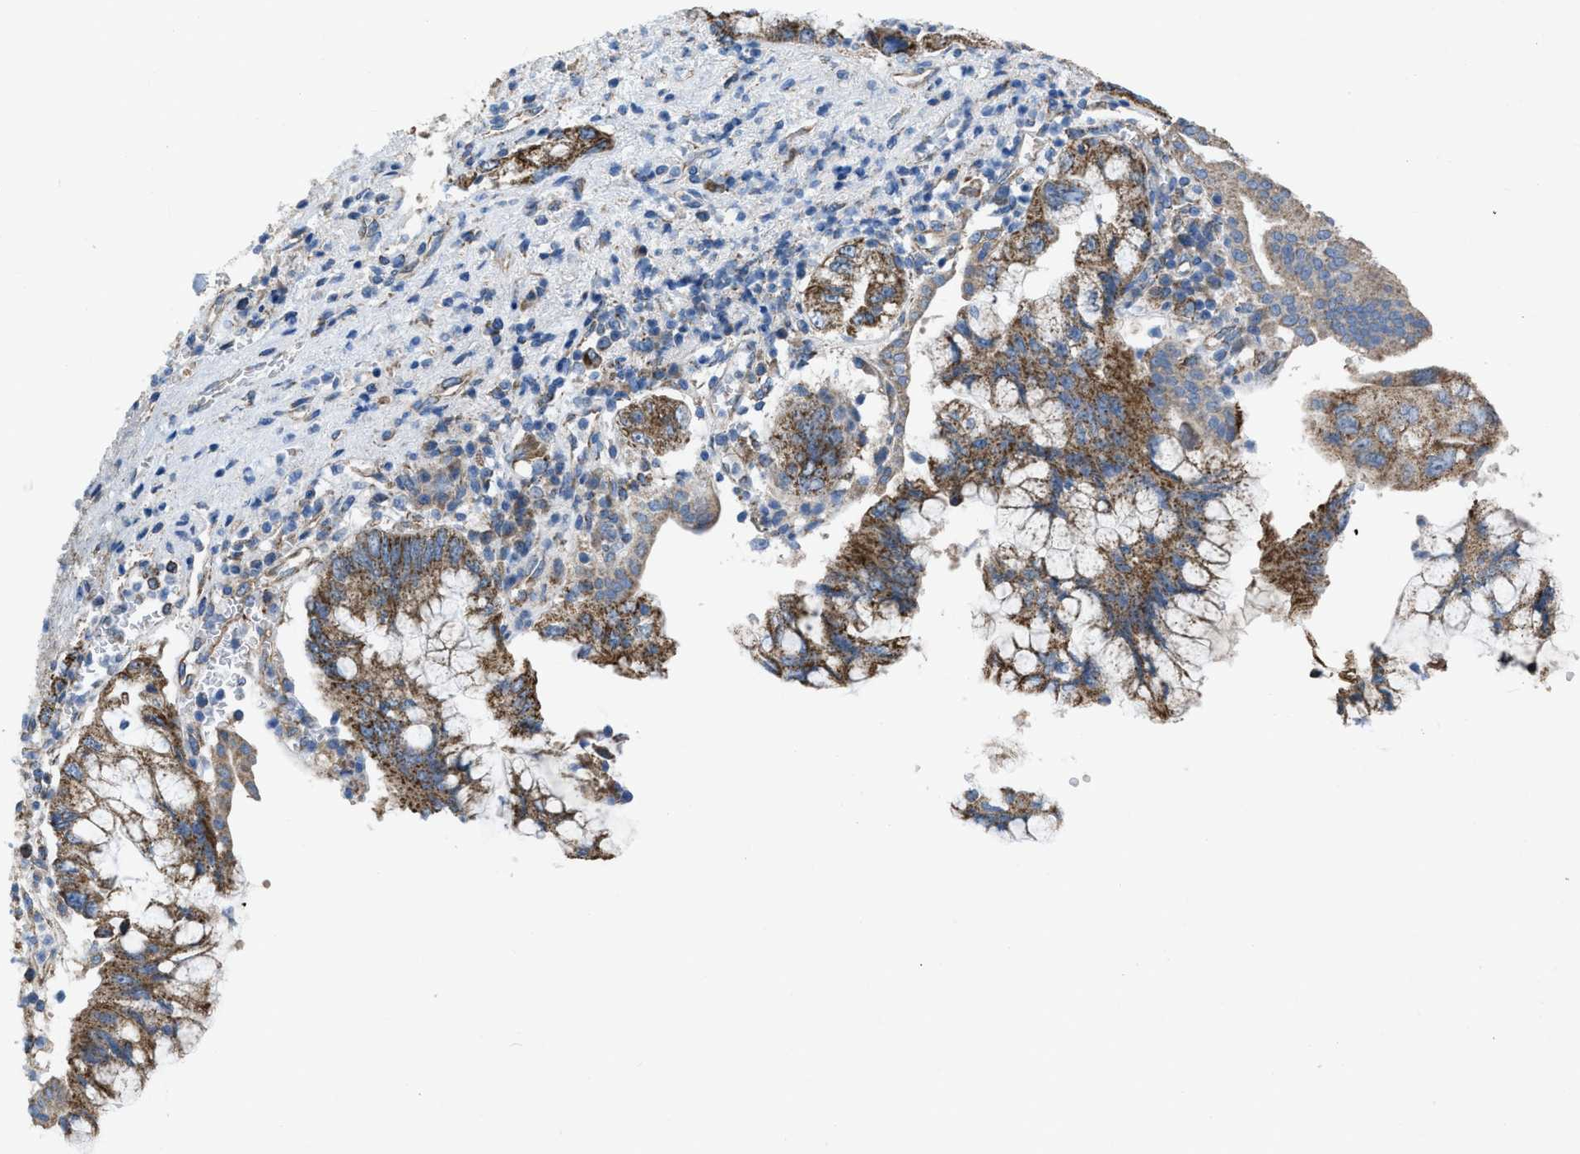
{"staining": {"intensity": "moderate", "quantity": ">75%", "location": "cytoplasmic/membranous"}, "tissue": "pancreatic cancer", "cell_type": "Tumor cells", "image_type": "cancer", "snomed": [{"axis": "morphology", "description": "Adenocarcinoma, NOS"}, {"axis": "topography", "description": "Pancreas"}], "caption": "Immunohistochemistry (IHC) of human pancreatic cancer reveals medium levels of moderate cytoplasmic/membranous positivity in approximately >75% of tumor cells.", "gene": "DOLPP1", "patient": {"sex": "female", "age": 73}}